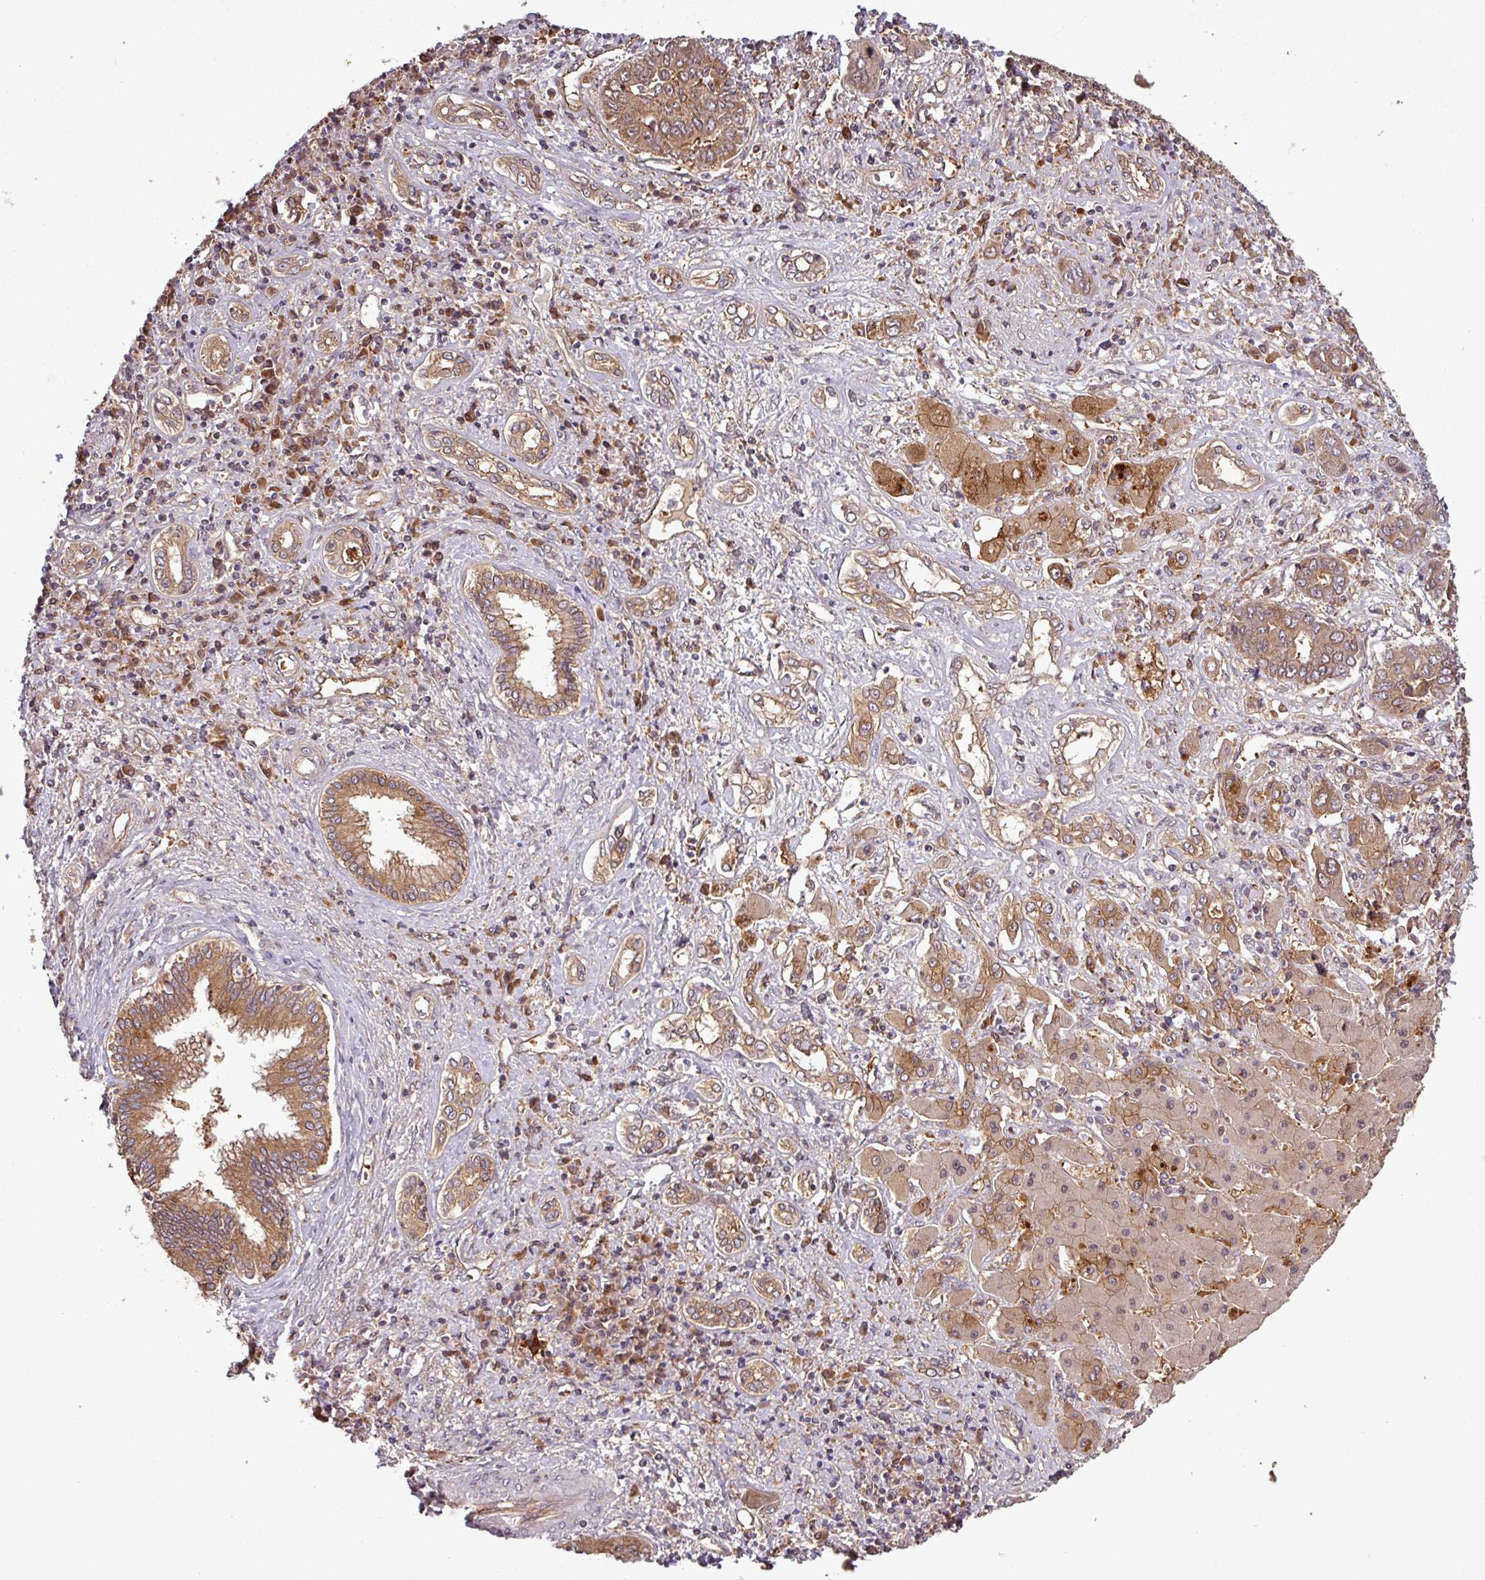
{"staining": {"intensity": "moderate", "quantity": ">75%", "location": "cytoplasmic/membranous"}, "tissue": "liver cancer", "cell_type": "Tumor cells", "image_type": "cancer", "snomed": [{"axis": "morphology", "description": "Cholangiocarcinoma"}, {"axis": "topography", "description": "Liver"}], "caption": "A histopathology image of liver cancer stained for a protein displays moderate cytoplasmic/membranous brown staining in tumor cells.", "gene": "SIRPB2", "patient": {"sex": "male", "age": 67}}